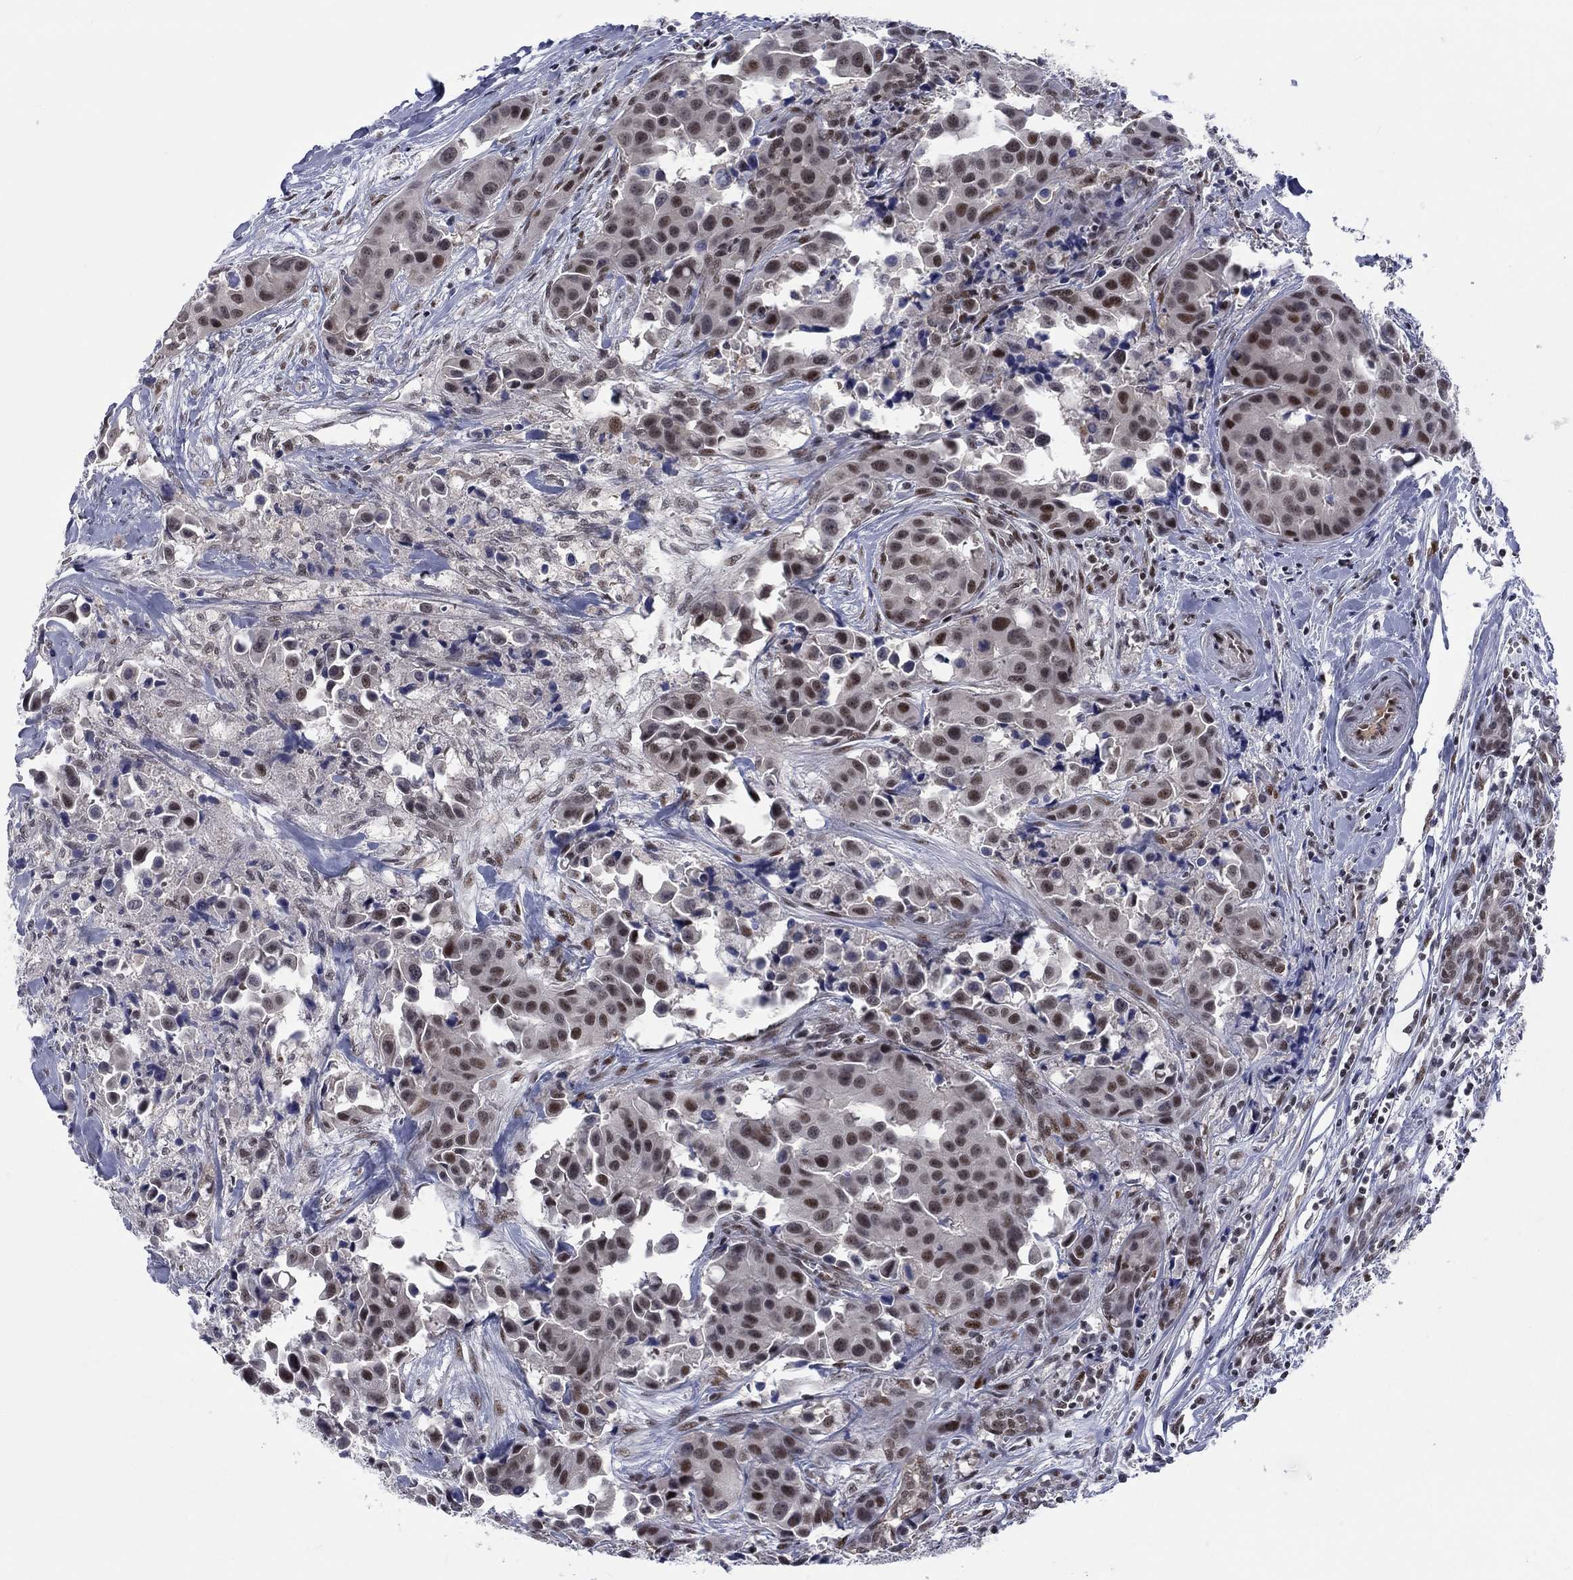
{"staining": {"intensity": "strong", "quantity": "25%-75%", "location": "nuclear"}, "tissue": "head and neck cancer", "cell_type": "Tumor cells", "image_type": "cancer", "snomed": [{"axis": "morphology", "description": "Adenocarcinoma, NOS"}, {"axis": "topography", "description": "Head-Neck"}], "caption": "This is an image of immunohistochemistry staining of adenocarcinoma (head and neck), which shows strong expression in the nuclear of tumor cells.", "gene": "FYTTD1", "patient": {"sex": "male", "age": 76}}